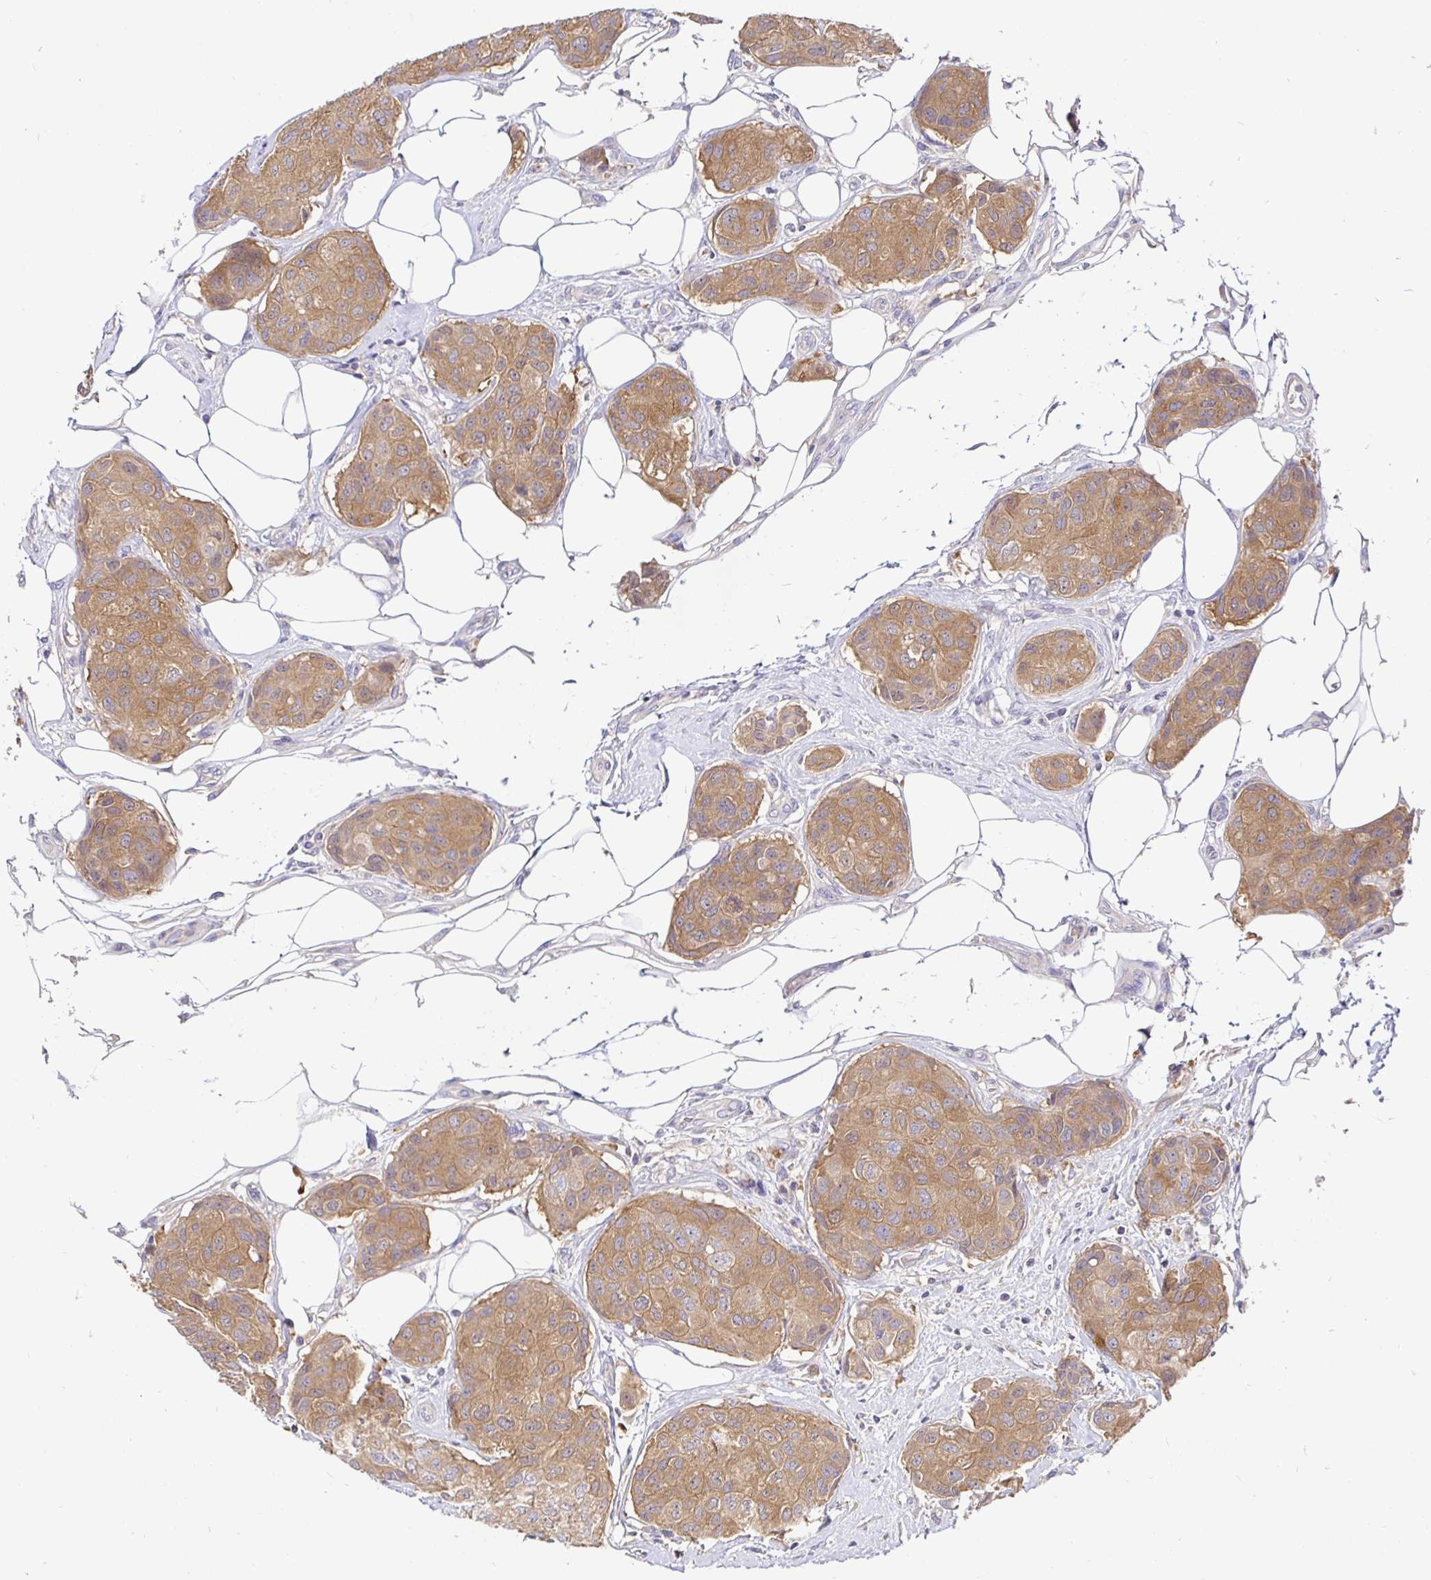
{"staining": {"intensity": "moderate", "quantity": ">75%", "location": "cytoplasmic/membranous"}, "tissue": "breast cancer", "cell_type": "Tumor cells", "image_type": "cancer", "snomed": [{"axis": "morphology", "description": "Duct carcinoma"}, {"axis": "topography", "description": "Breast"}, {"axis": "topography", "description": "Lymph node"}], "caption": "Tumor cells exhibit moderate cytoplasmic/membranous expression in about >75% of cells in breast cancer.", "gene": "KIF21A", "patient": {"sex": "female", "age": 80}}